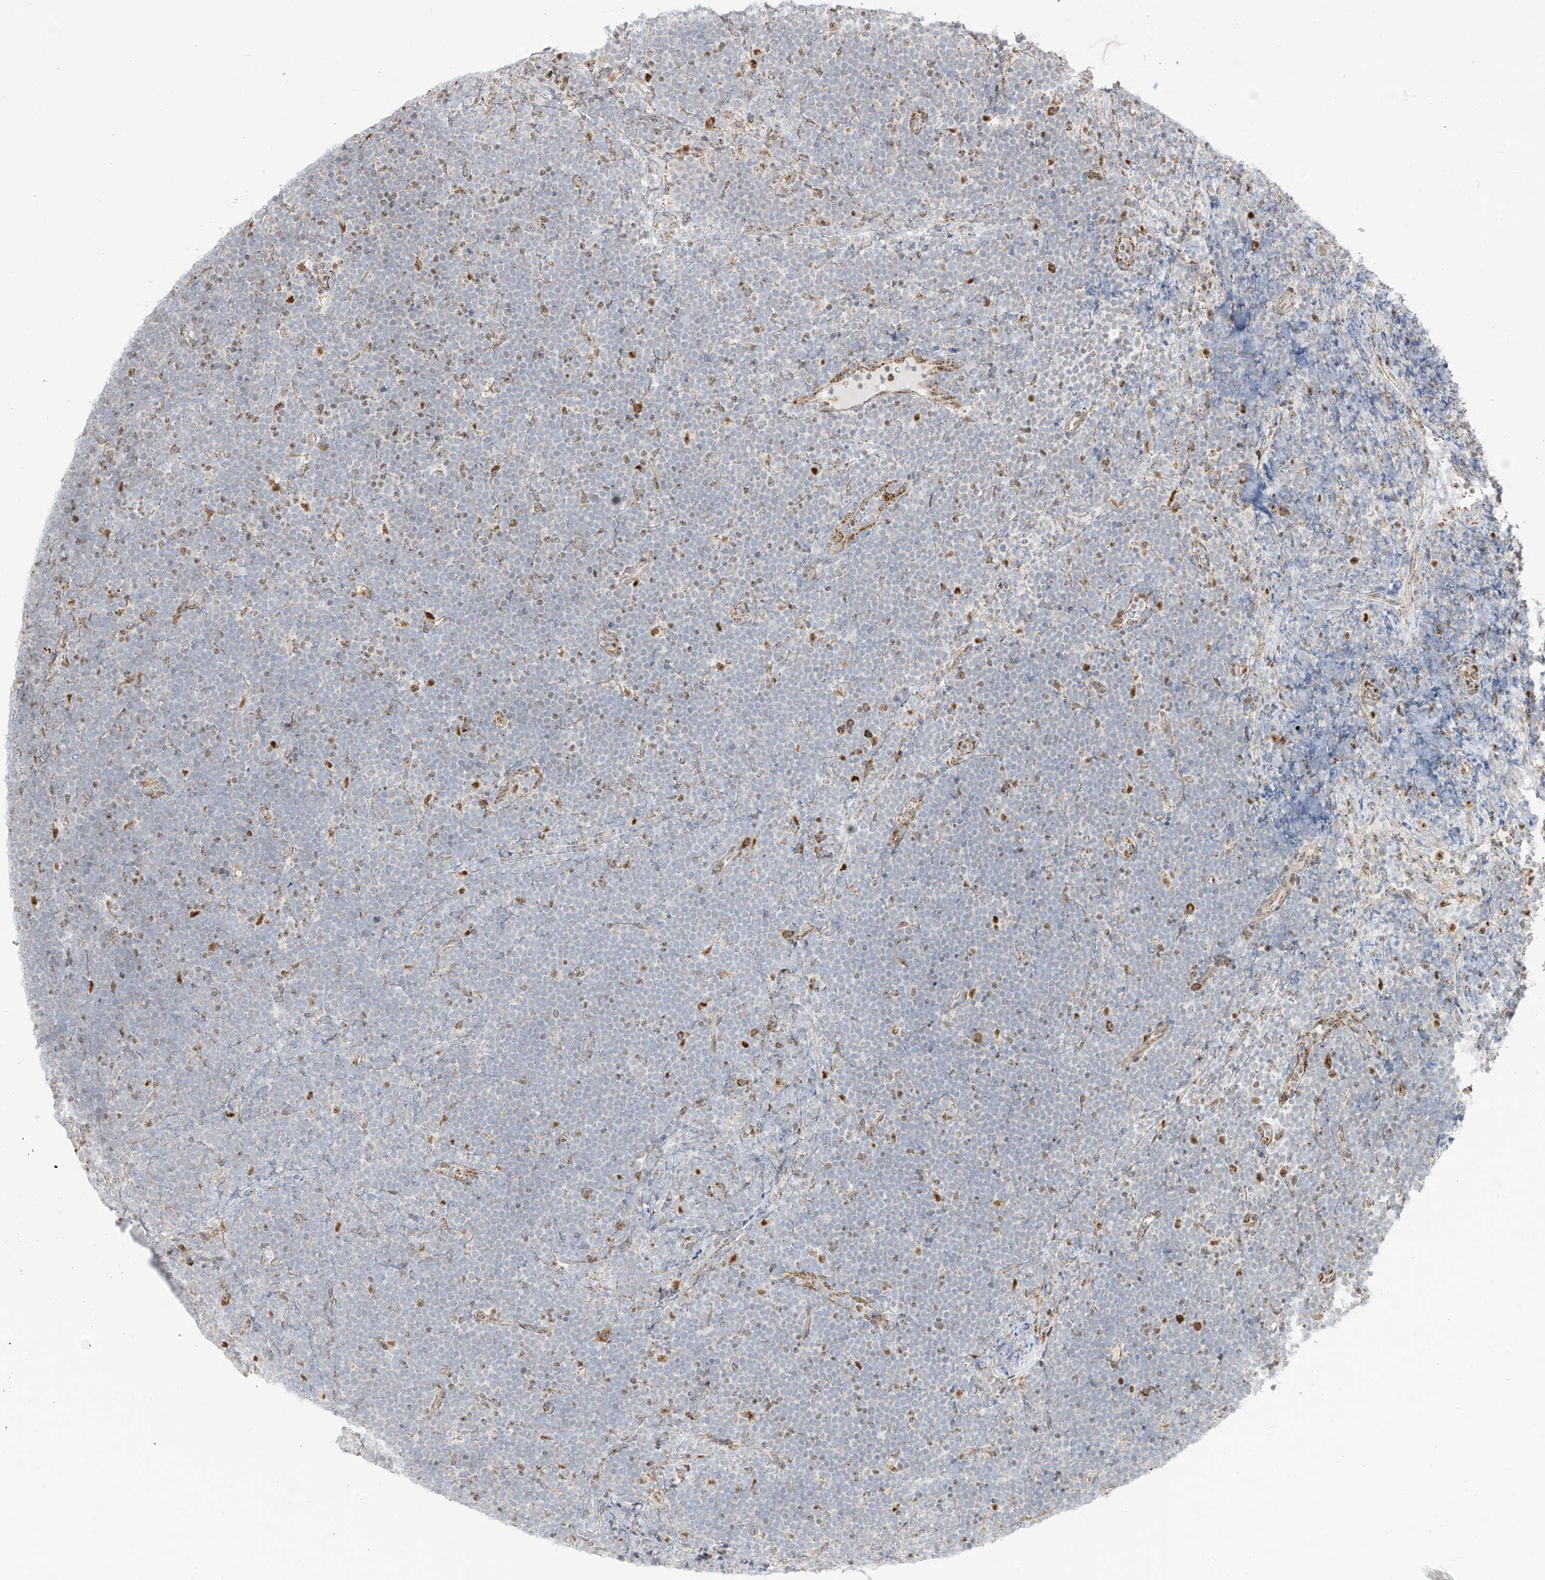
{"staining": {"intensity": "negative", "quantity": "none", "location": "none"}, "tissue": "lymphoma", "cell_type": "Tumor cells", "image_type": "cancer", "snomed": [{"axis": "morphology", "description": "Malignant lymphoma, non-Hodgkin's type, High grade"}, {"axis": "topography", "description": "Lymph node"}], "caption": "IHC micrograph of neoplastic tissue: human lymphoma stained with DAB (3,3'-diaminobenzidine) demonstrates no significant protein staining in tumor cells.", "gene": "ZBTB8A", "patient": {"sex": "male", "age": 13}}